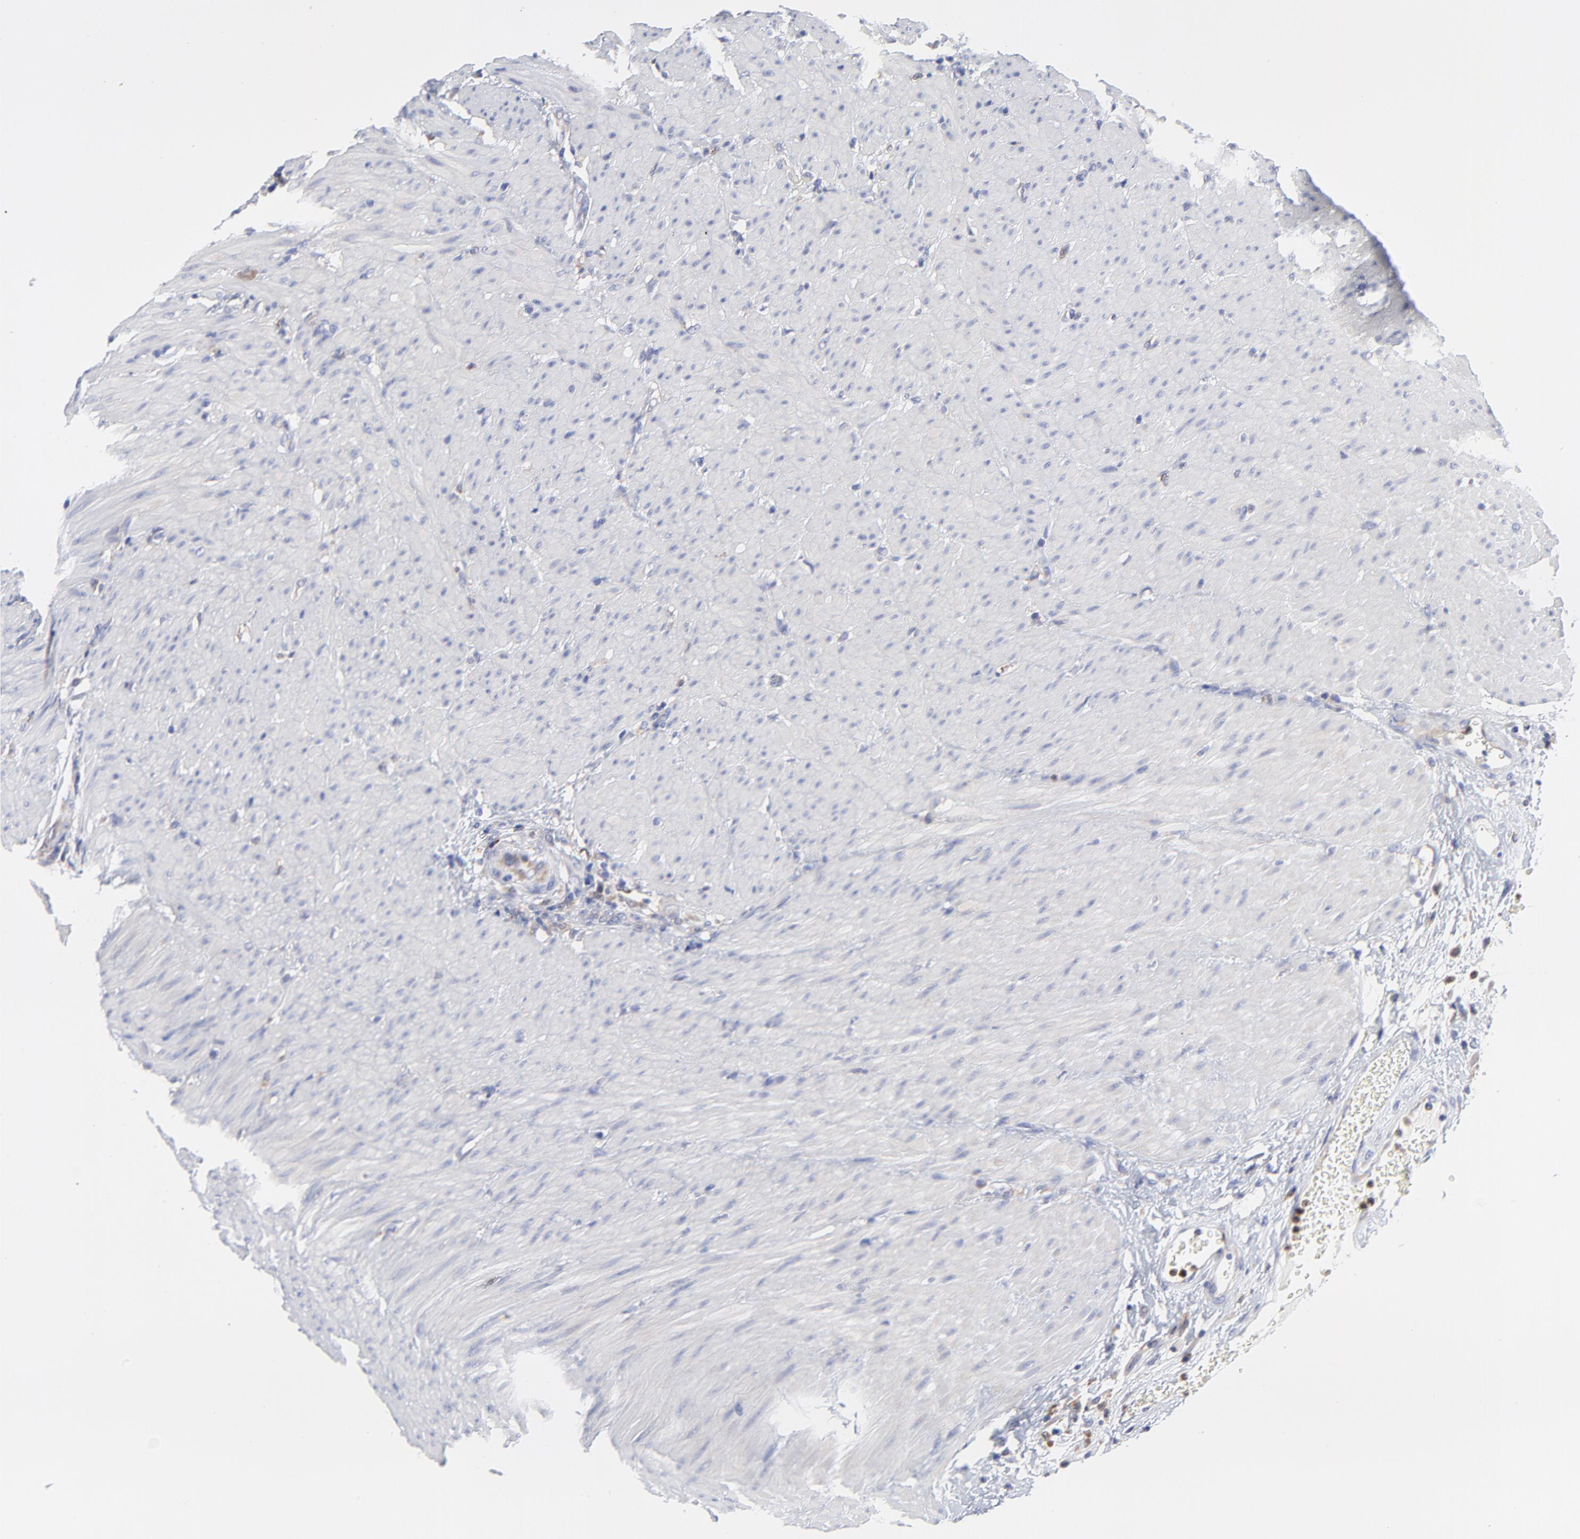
{"staining": {"intensity": "moderate", "quantity": ">75%", "location": "cytoplasmic/membranous"}, "tissue": "colorectal cancer", "cell_type": "Tumor cells", "image_type": "cancer", "snomed": [{"axis": "morphology", "description": "Adenocarcinoma, NOS"}, {"axis": "topography", "description": "Colon"}], "caption": "Human adenocarcinoma (colorectal) stained for a protein (brown) shows moderate cytoplasmic/membranous positive positivity in approximately >75% of tumor cells.", "gene": "MOSPD2", "patient": {"sex": "male", "age": 54}}